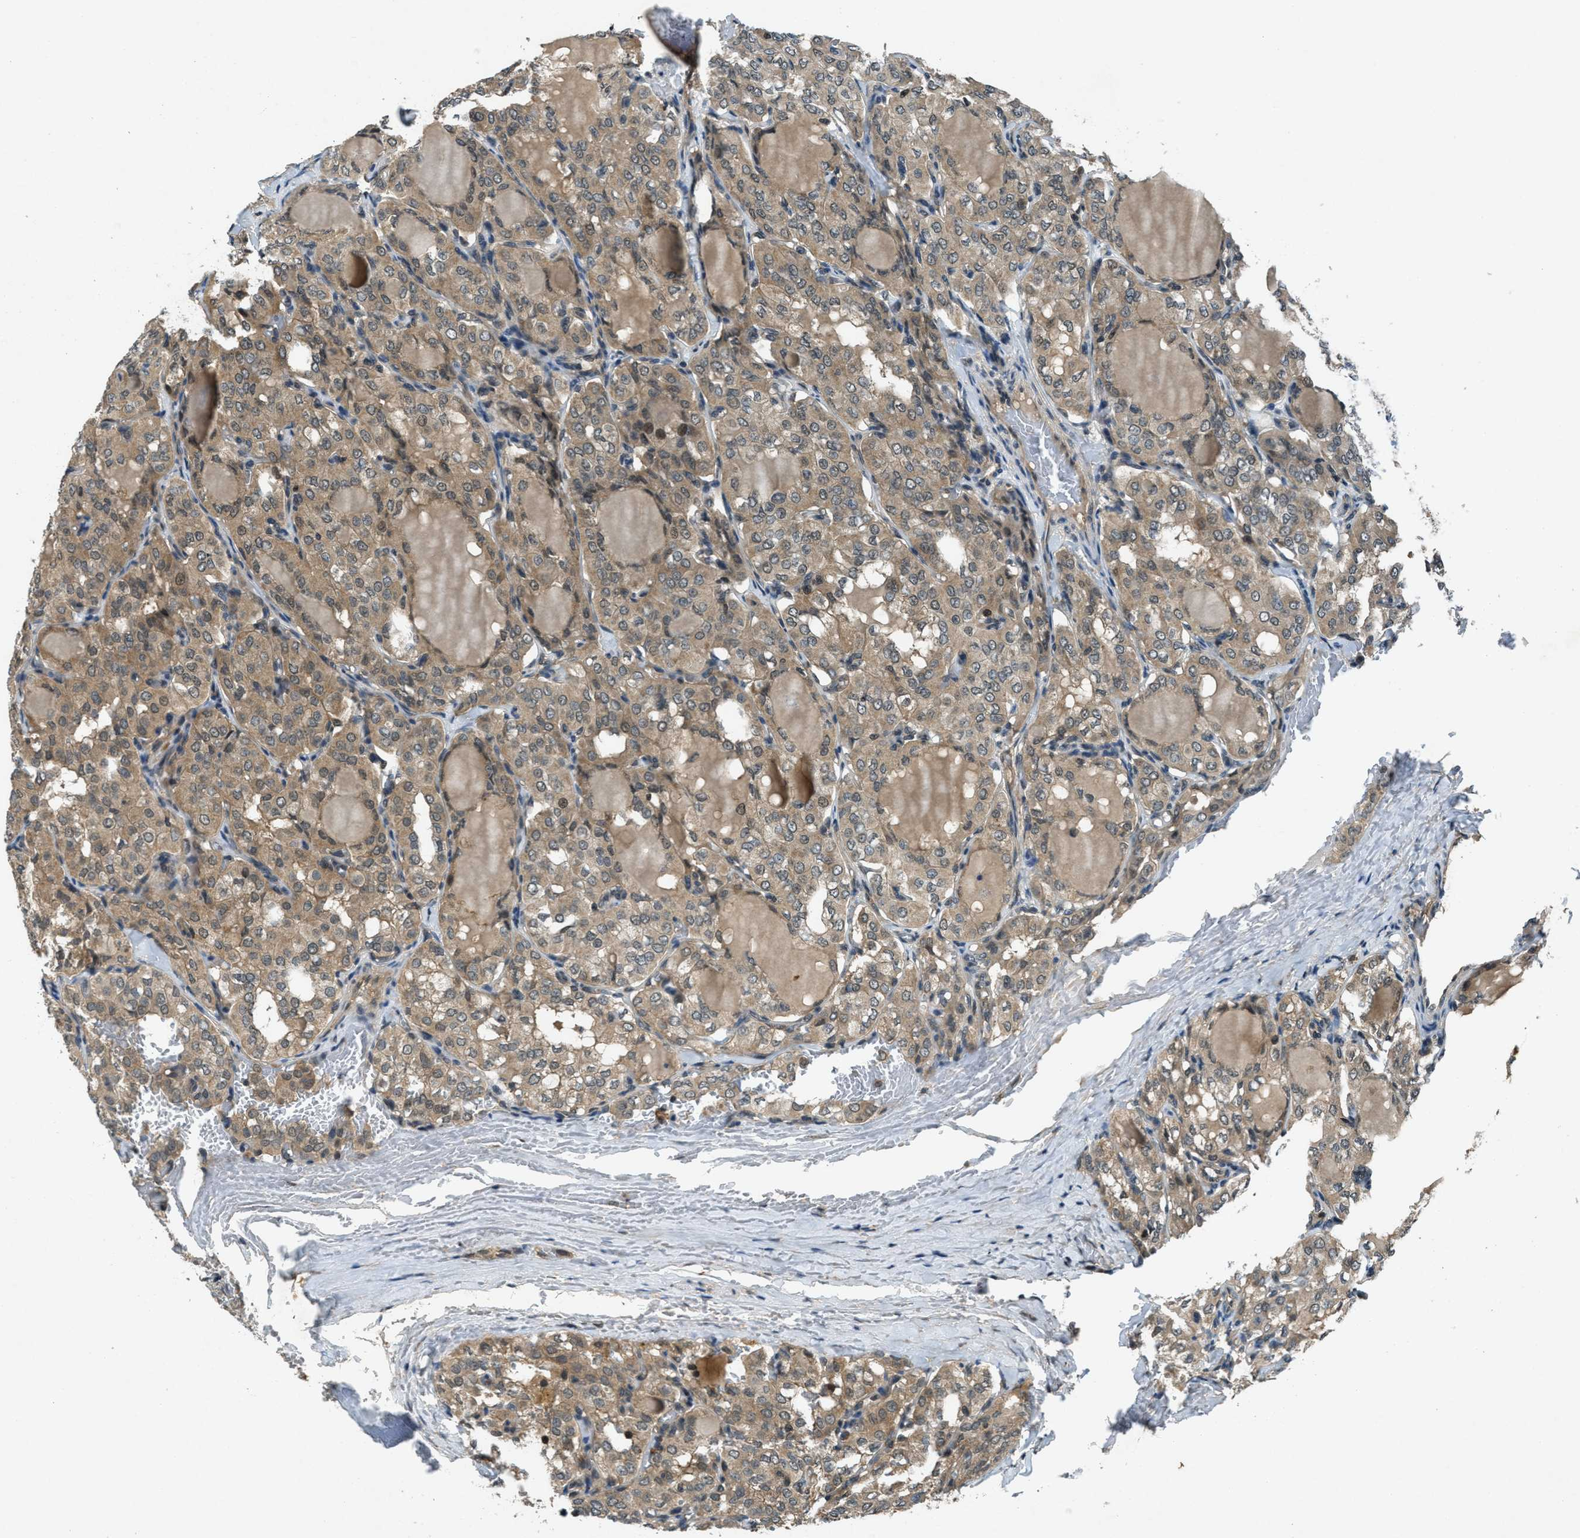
{"staining": {"intensity": "weak", "quantity": ">75%", "location": "cytoplasmic/membranous"}, "tissue": "thyroid cancer", "cell_type": "Tumor cells", "image_type": "cancer", "snomed": [{"axis": "morphology", "description": "Papillary adenocarcinoma, NOS"}, {"axis": "topography", "description": "Thyroid gland"}], "caption": "High-power microscopy captured an IHC histopathology image of papillary adenocarcinoma (thyroid), revealing weak cytoplasmic/membranous staining in approximately >75% of tumor cells.", "gene": "DUSP6", "patient": {"sex": "male", "age": 20}}